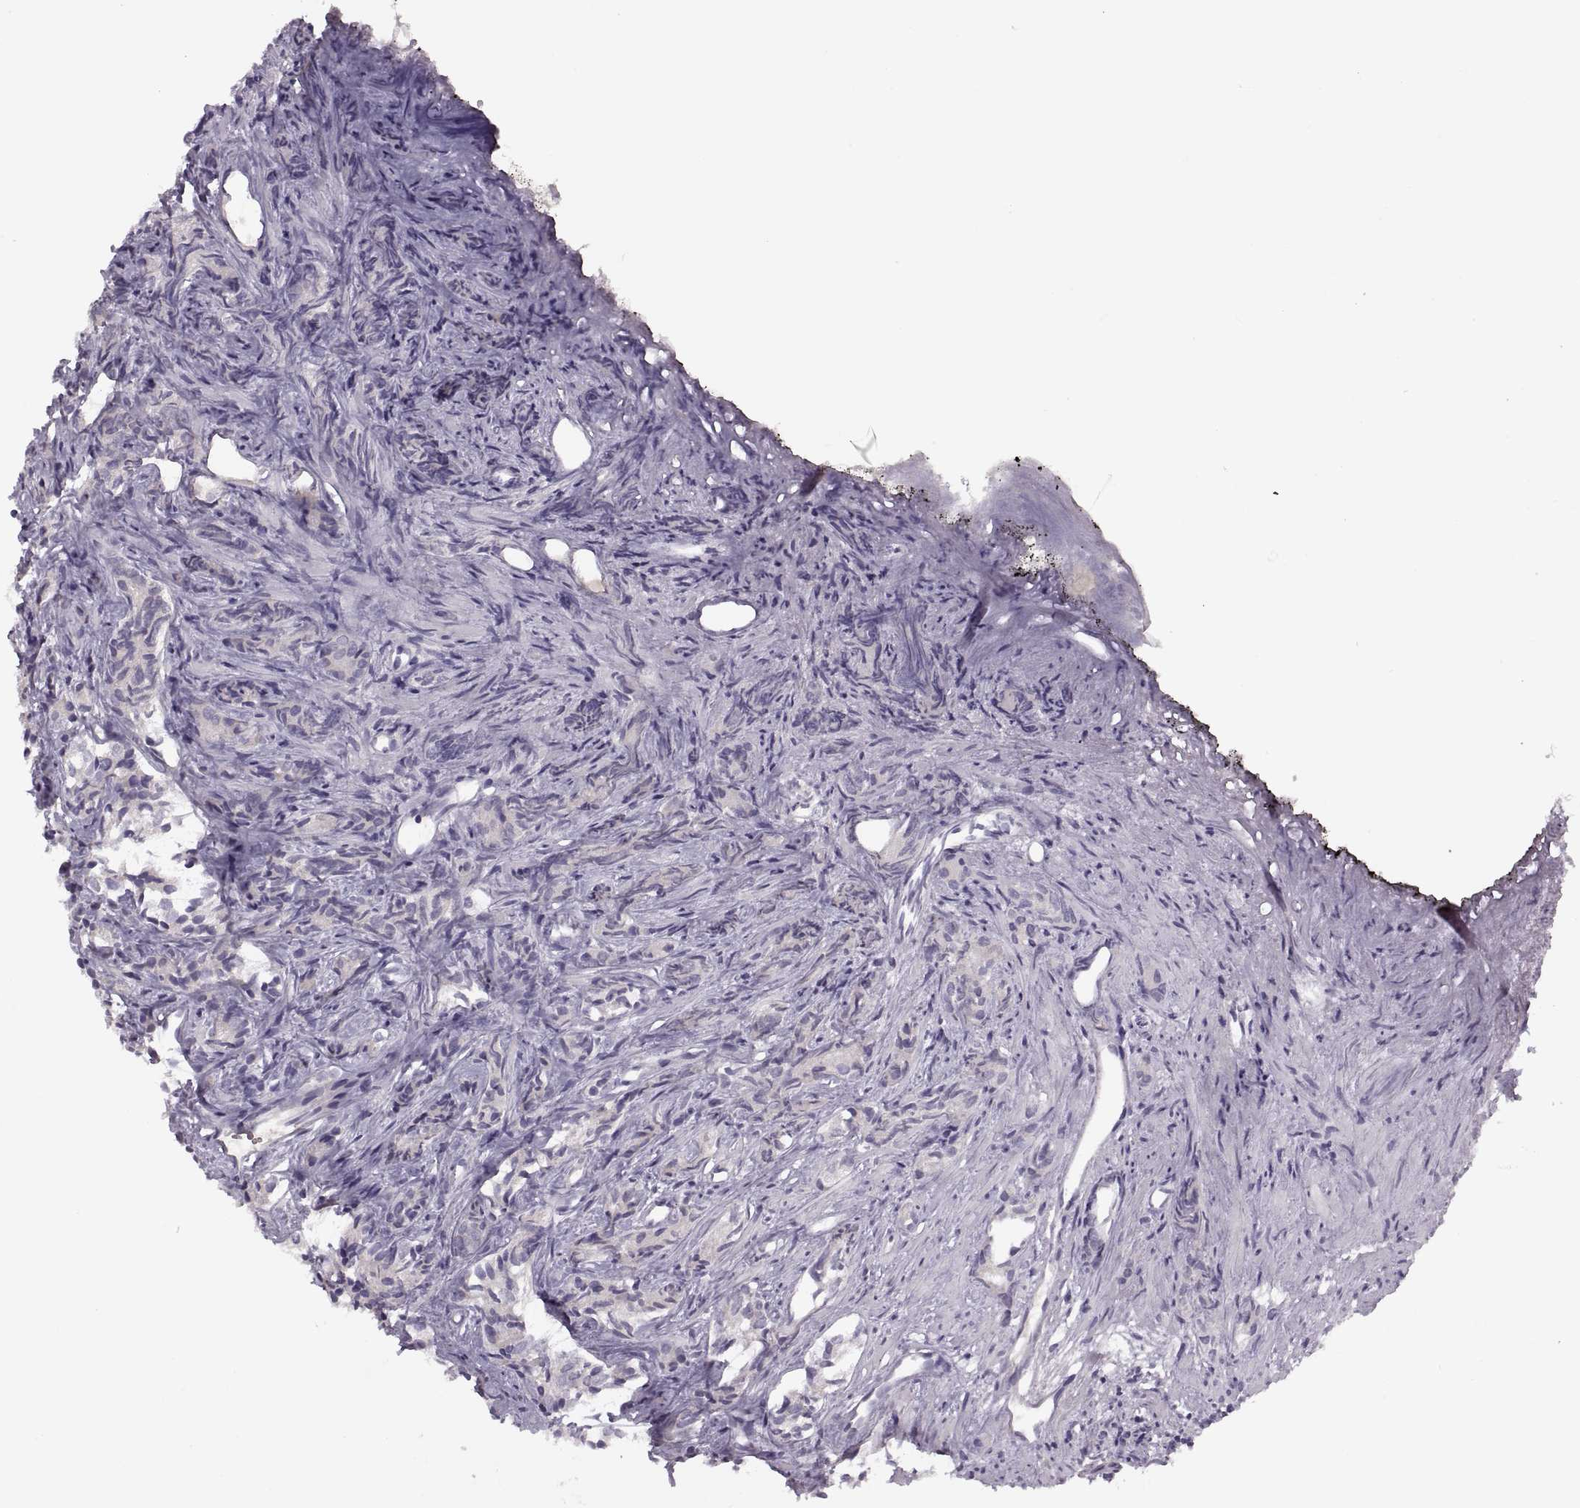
{"staining": {"intensity": "negative", "quantity": "none", "location": "none"}, "tissue": "prostate cancer", "cell_type": "Tumor cells", "image_type": "cancer", "snomed": [{"axis": "morphology", "description": "Adenocarcinoma, High grade"}, {"axis": "topography", "description": "Prostate"}], "caption": "IHC of human prostate cancer (high-grade adenocarcinoma) shows no staining in tumor cells.", "gene": "H2AP", "patient": {"sex": "male", "age": 84}}